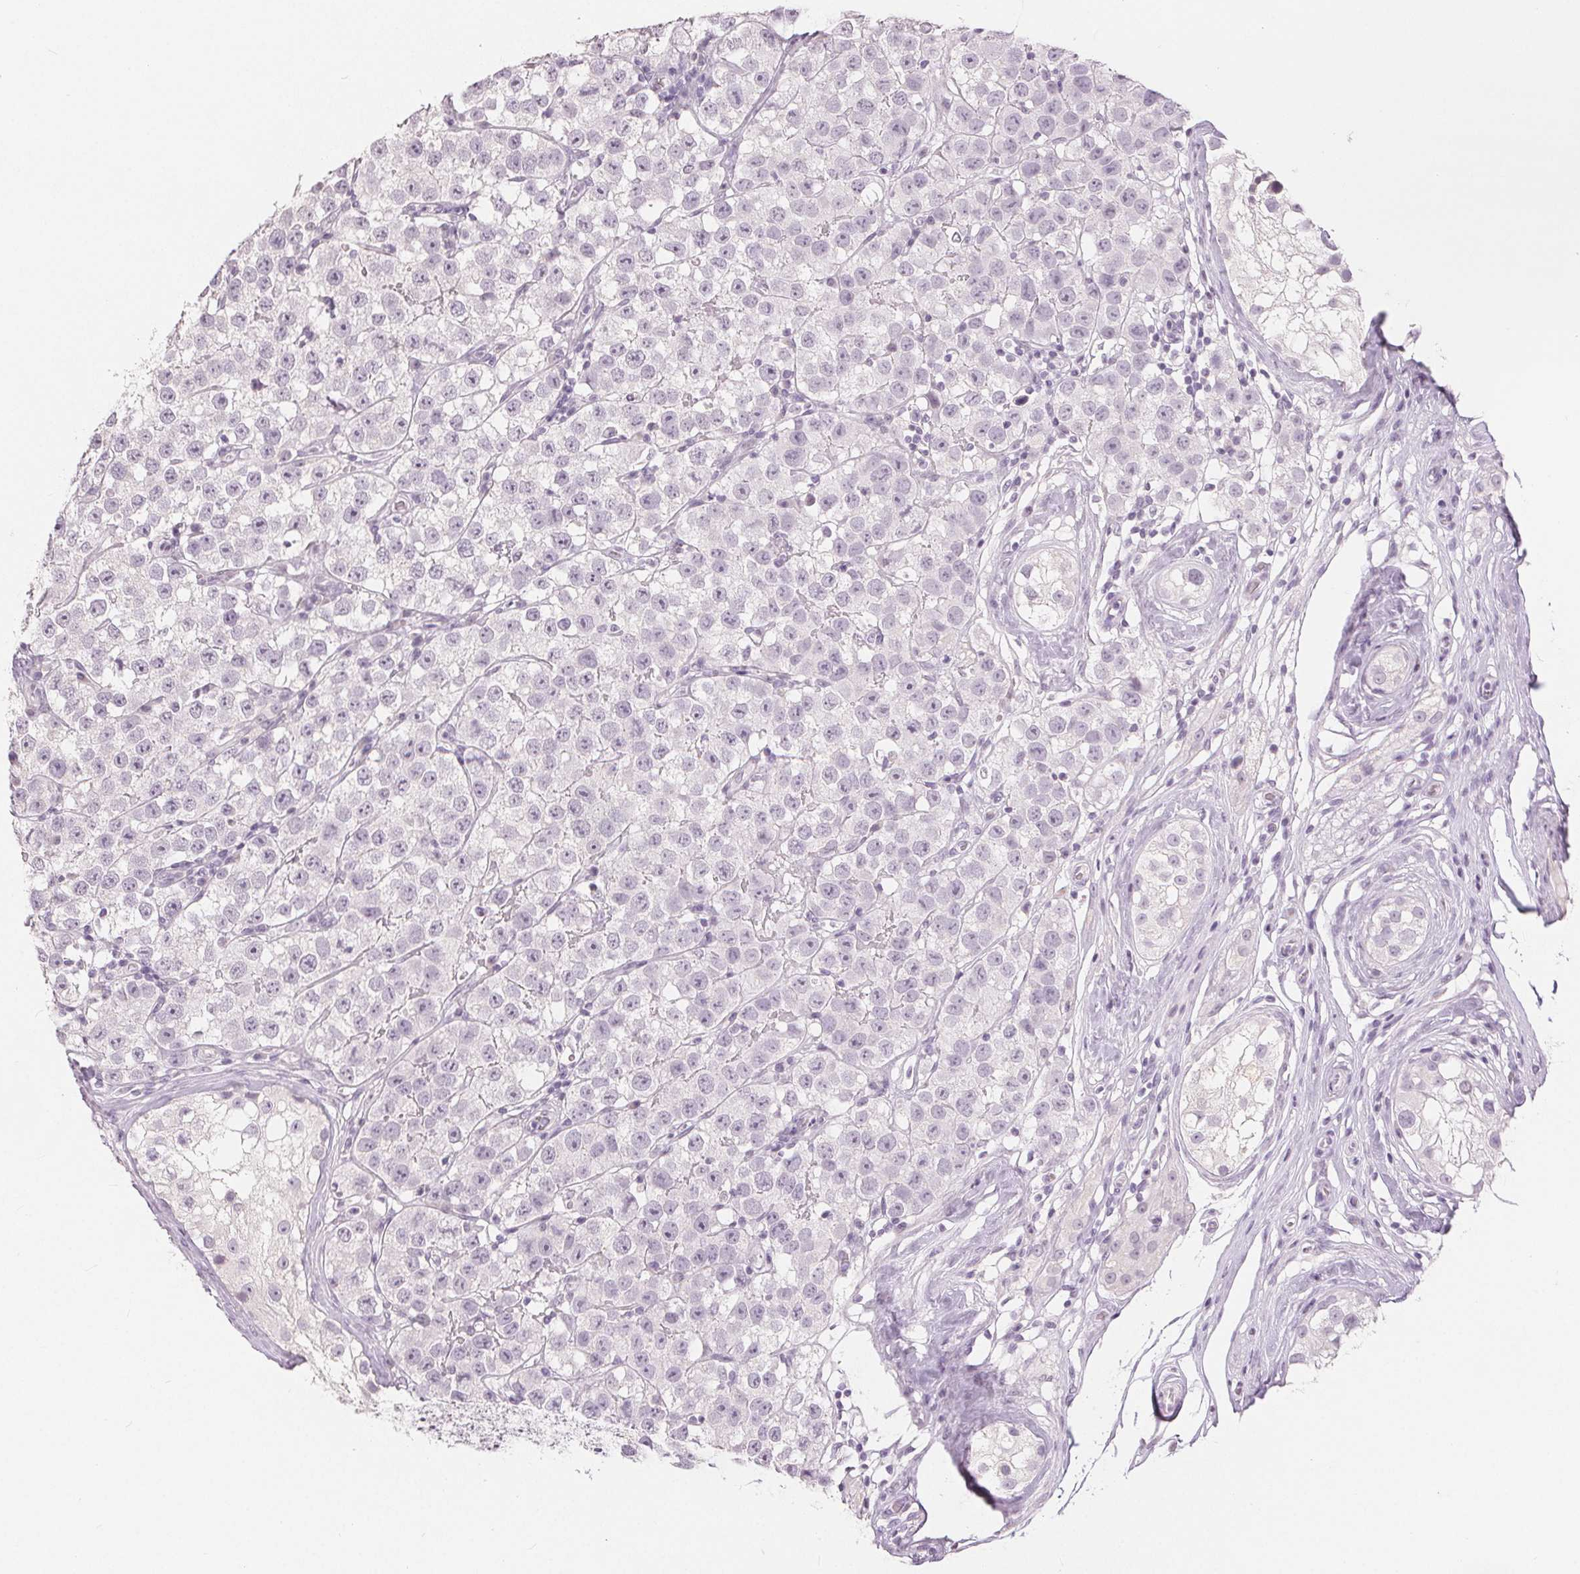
{"staining": {"intensity": "negative", "quantity": "none", "location": "none"}, "tissue": "testis cancer", "cell_type": "Tumor cells", "image_type": "cancer", "snomed": [{"axis": "morphology", "description": "Seminoma, NOS"}, {"axis": "topography", "description": "Testis"}], "caption": "The histopathology image demonstrates no significant expression in tumor cells of seminoma (testis).", "gene": "SLC27A5", "patient": {"sex": "male", "age": 34}}